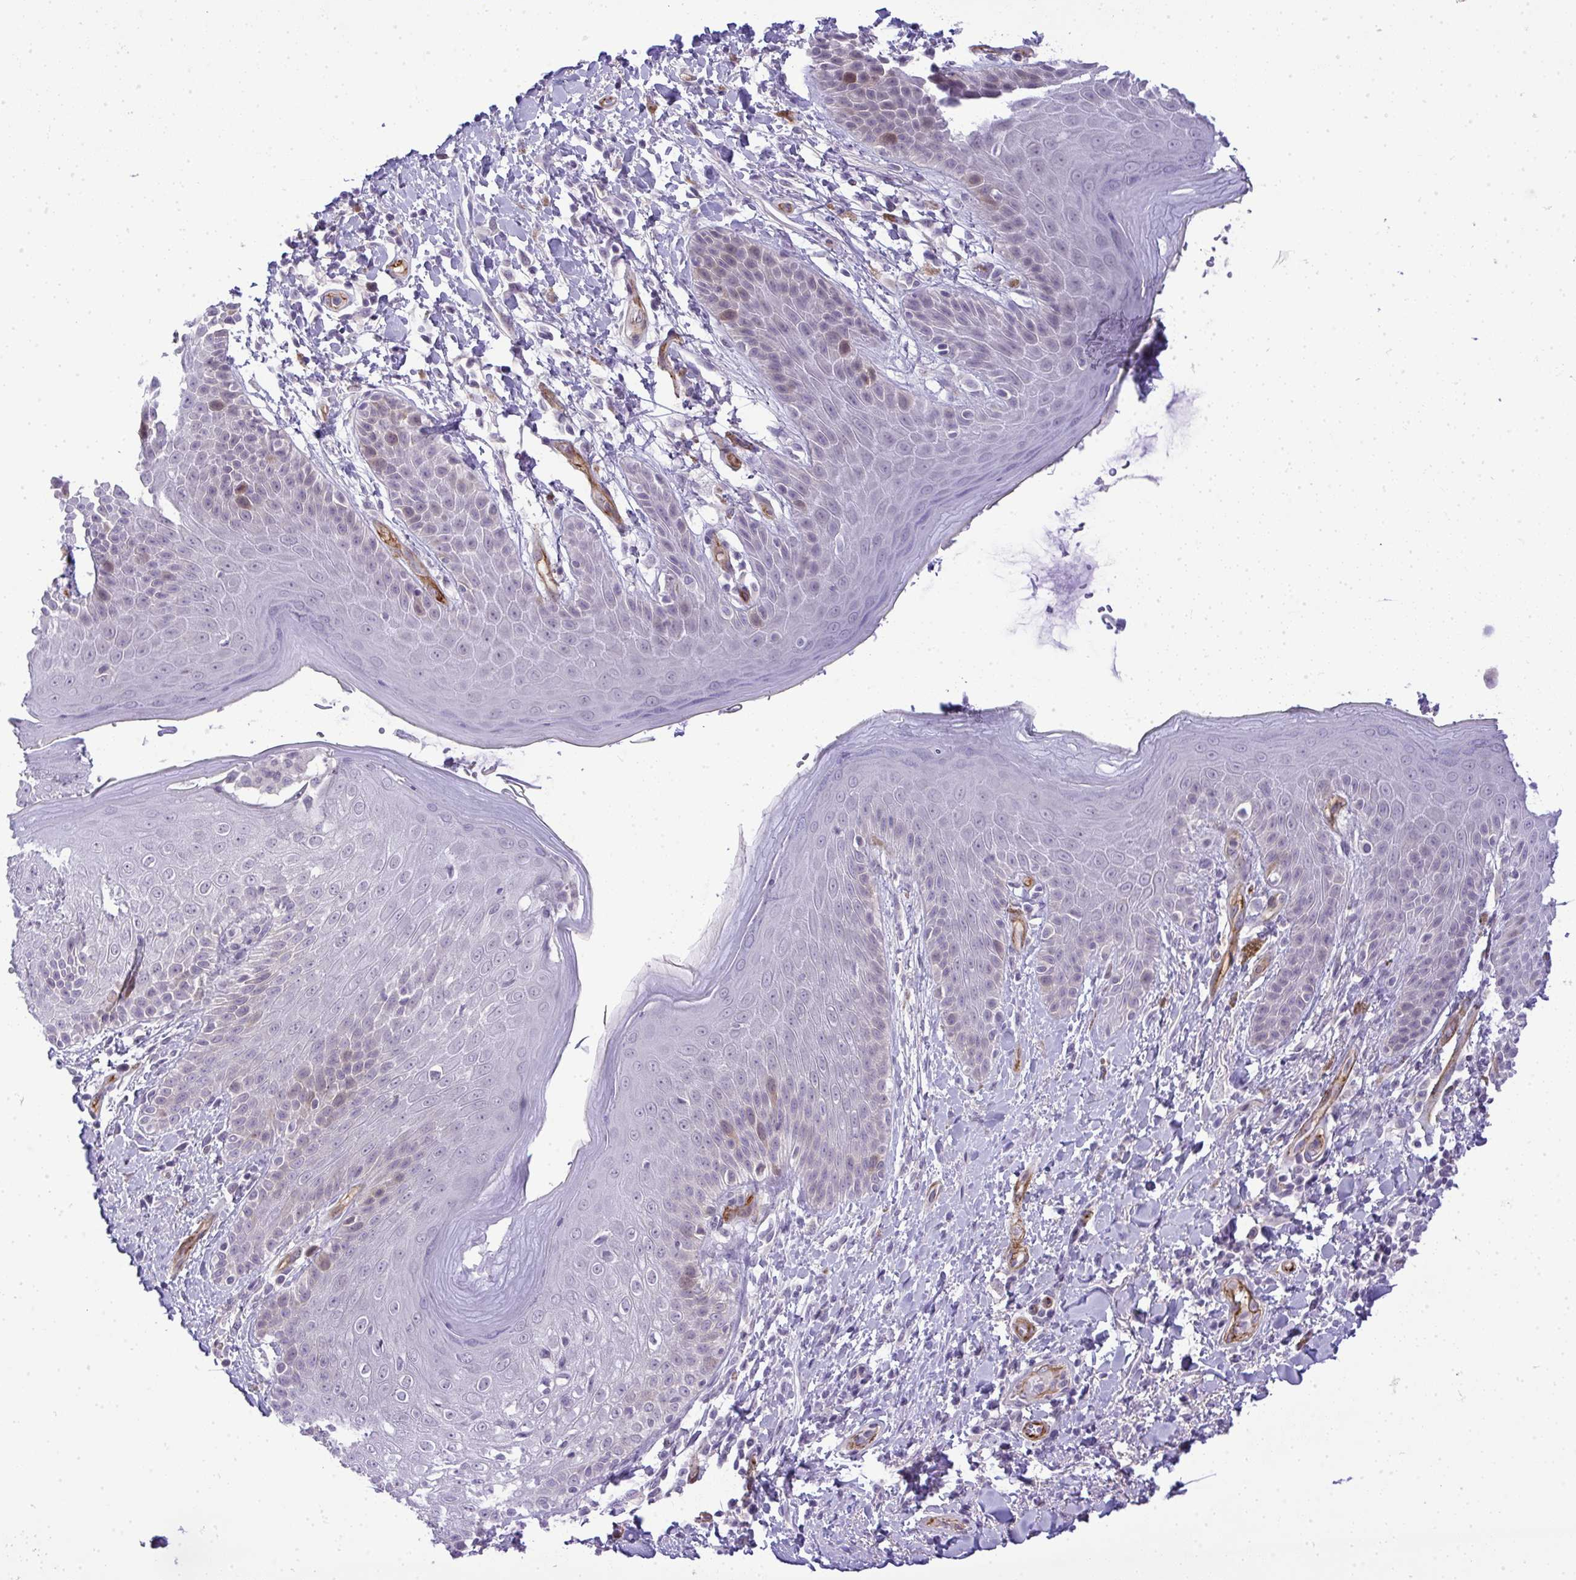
{"staining": {"intensity": "negative", "quantity": "none", "location": "none"}, "tissue": "skin", "cell_type": "Epidermal cells", "image_type": "normal", "snomed": [{"axis": "morphology", "description": "Normal tissue, NOS"}, {"axis": "topography", "description": "Anal"}, {"axis": "topography", "description": "Peripheral nerve tissue"}], "caption": "DAB immunohistochemical staining of unremarkable skin exhibits no significant staining in epidermal cells. (Stains: DAB (3,3'-diaminobenzidine) immunohistochemistry with hematoxylin counter stain, Microscopy: brightfield microscopy at high magnification).", "gene": "UBE2S", "patient": {"sex": "male", "age": 51}}